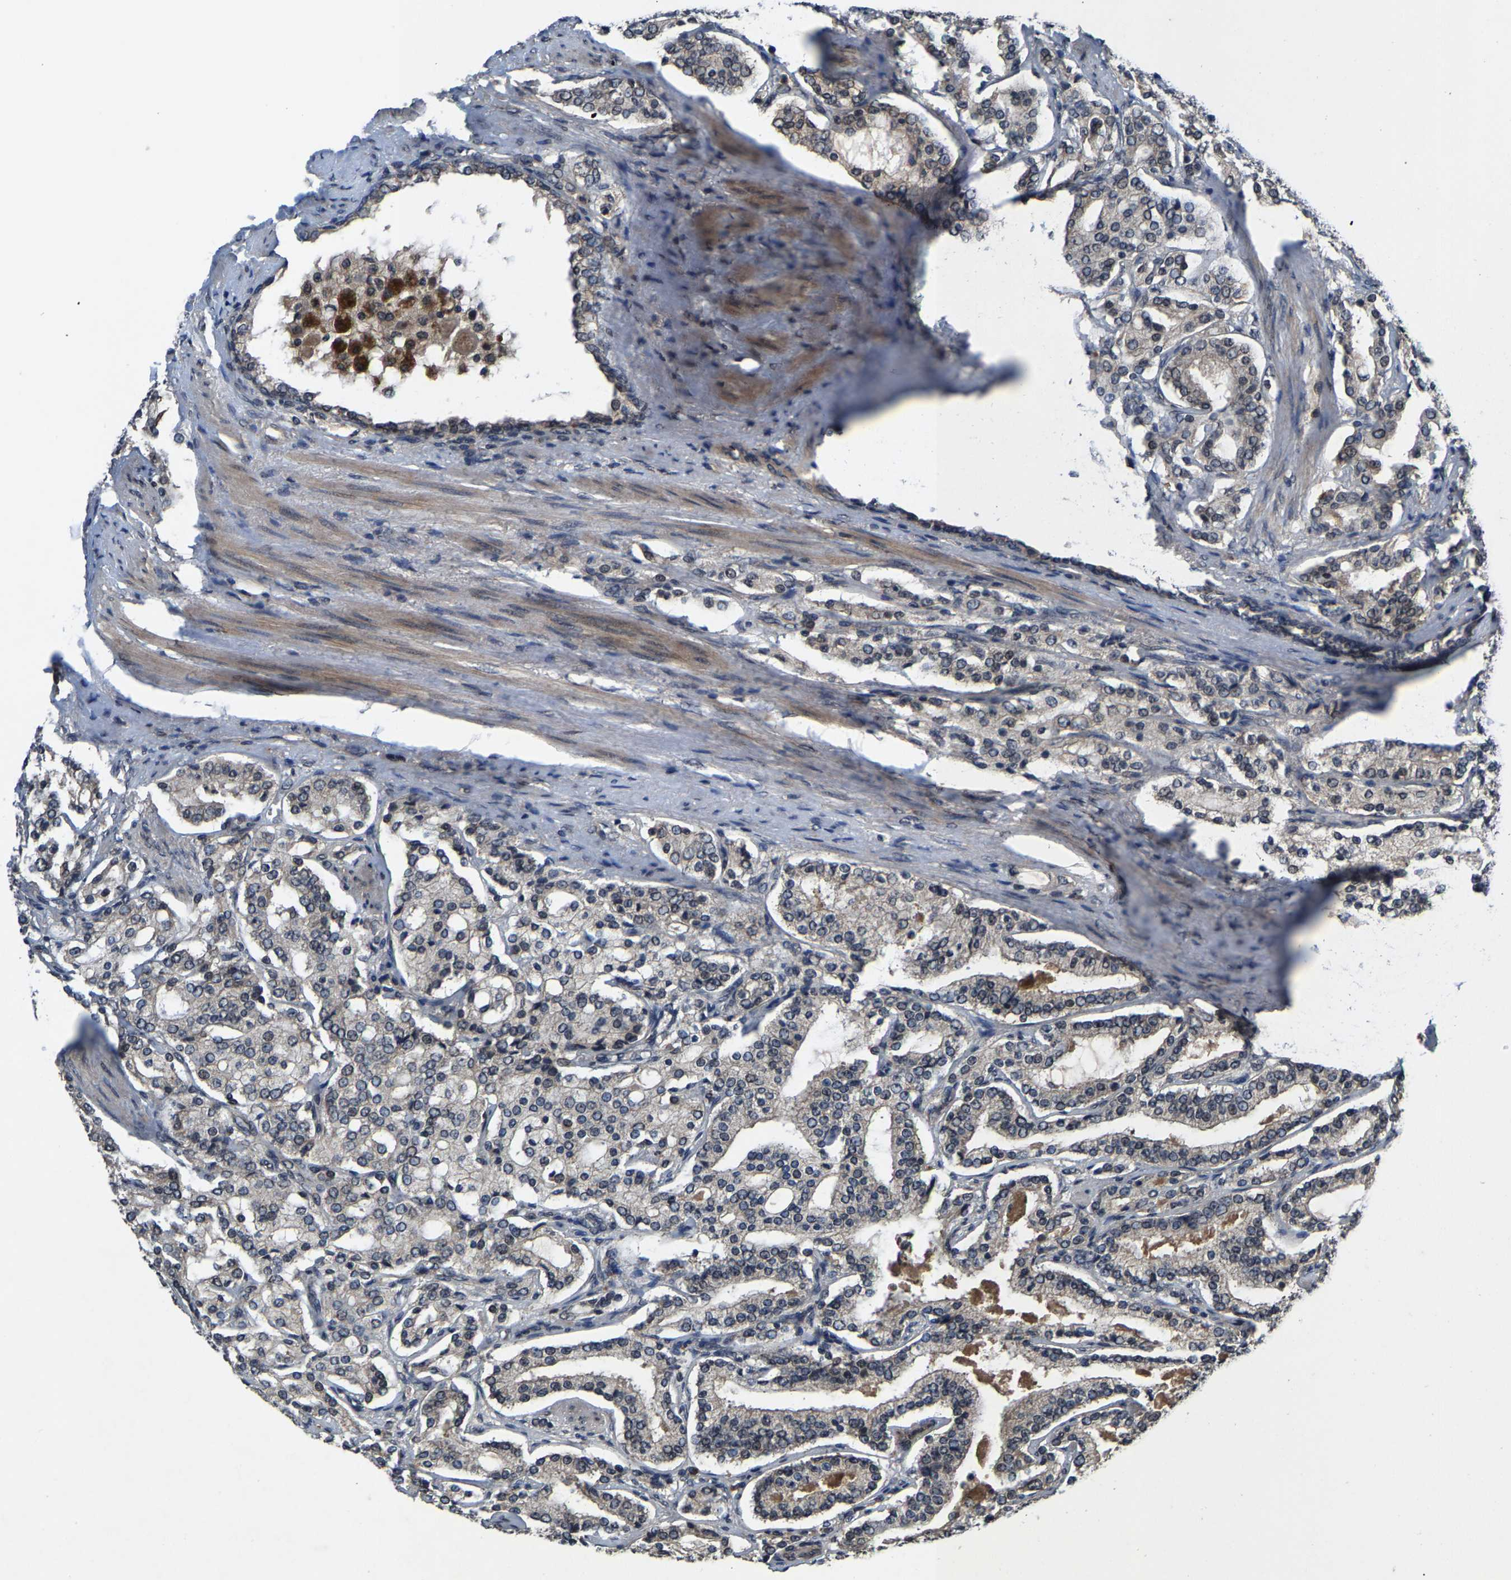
{"staining": {"intensity": "negative", "quantity": "none", "location": "none"}, "tissue": "prostate cancer", "cell_type": "Tumor cells", "image_type": "cancer", "snomed": [{"axis": "morphology", "description": "Adenocarcinoma, Medium grade"}, {"axis": "topography", "description": "Prostate"}], "caption": "This is an immunohistochemistry (IHC) photomicrograph of human prostate cancer (medium-grade adenocarcinoma). There is no expression in tumor cells.", "gene": "HUWE1", "patient": {"sex": "male", "age": 72}}